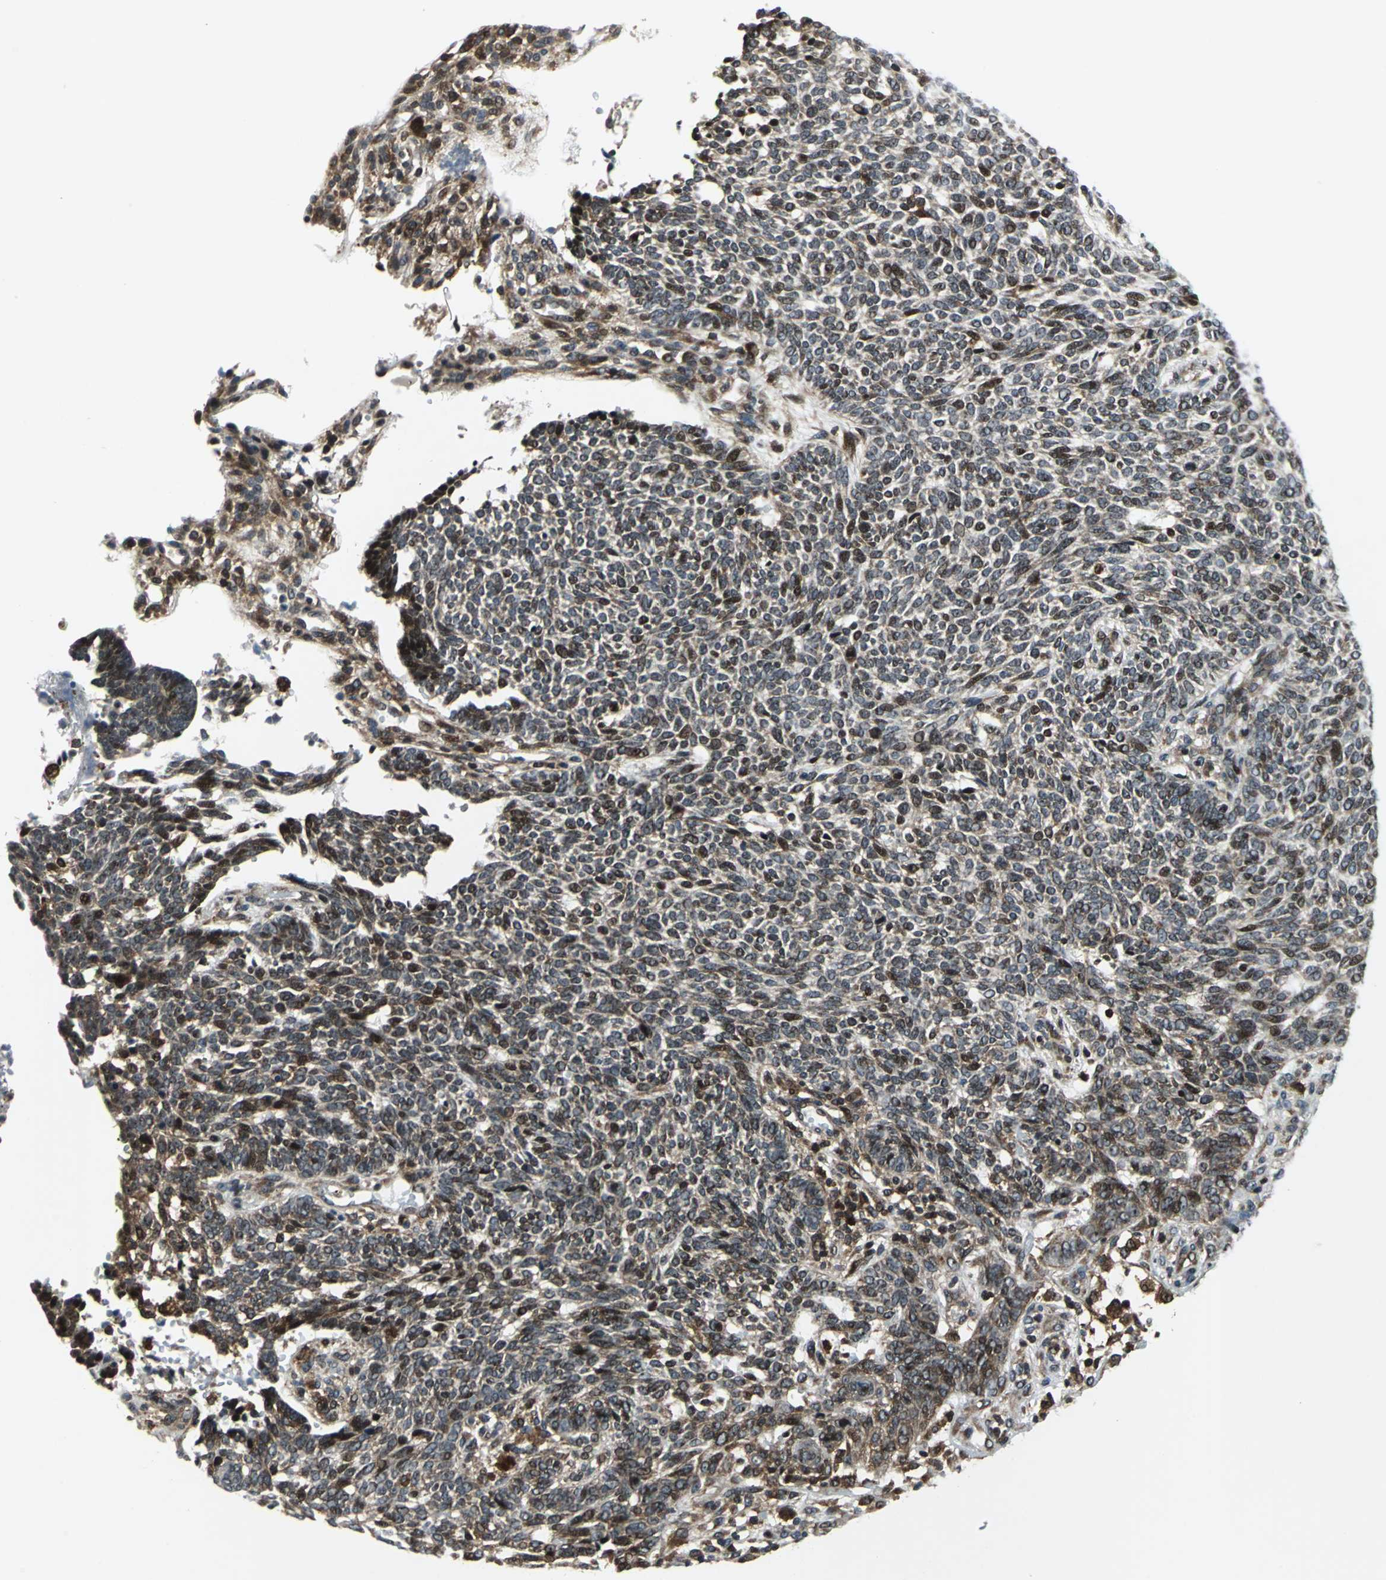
{"staining": {"intensity": "strong", "quantity": "25%-75%", "location": "nuclear"}, "tissue": "skin cancer", "cell_type": "Tumor cells", "image_type": "cancer", "snomed": [{"axis": "morphology", "description": "Normal tissue, NOS"}, {"axis": "morphology", "description": "Basal cell carcinoma"}, {"axis": "topography", "description": "Skin"}], "caption": "Skin basal cell carcinoma was stained to show a protein in brown. There is high levels of strong nuclear staining in about 25%-75% of tumor cells.", "gene": "AATF", "patient": {"sex": "male", "age": 87}}